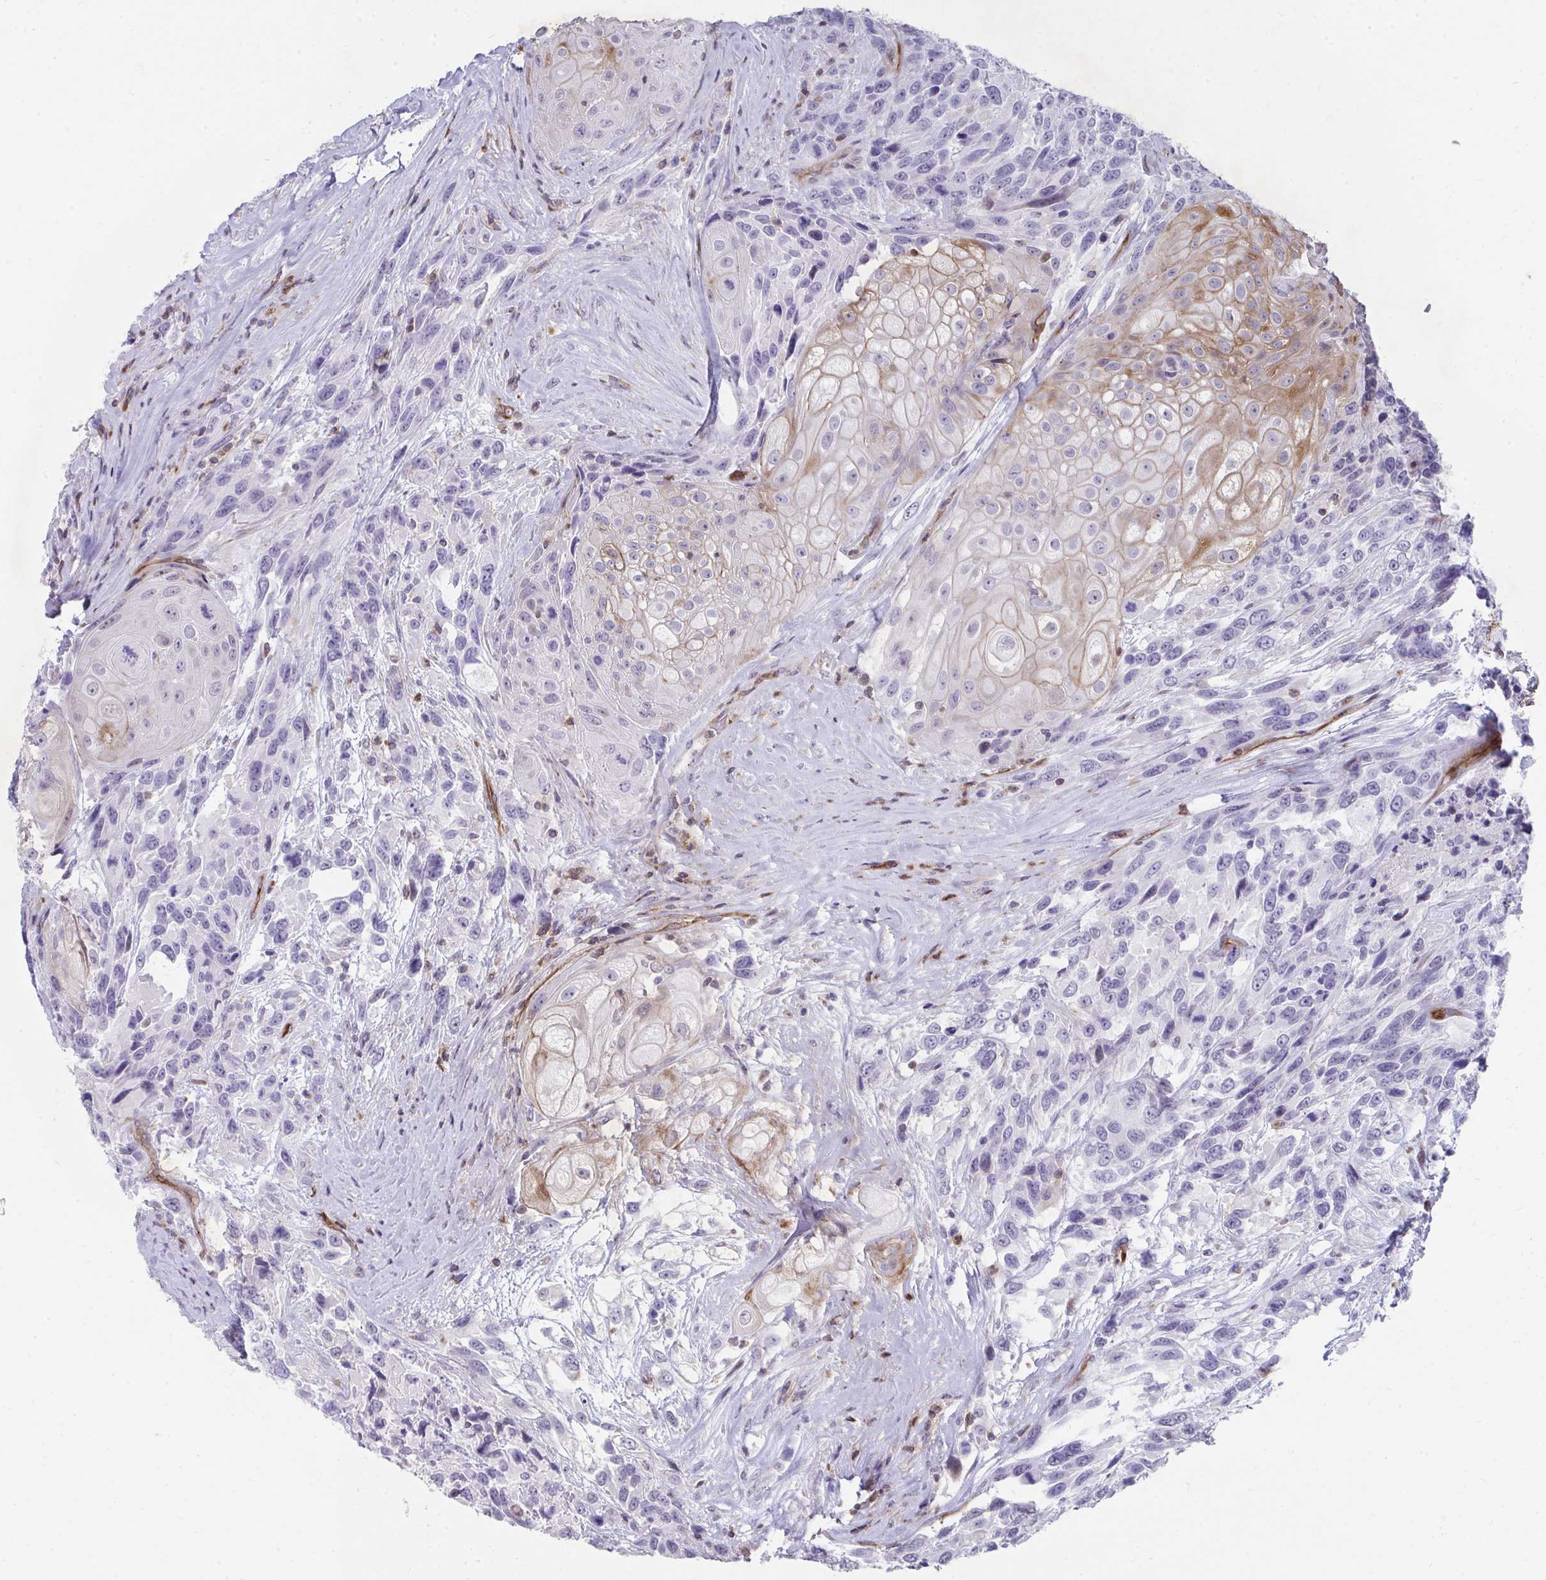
{"staining": {"intensity": "negative", "quantity": "none", "location": "none"}, "tissue": "urothelial cancer", "cell_type": "Tumor cells", "image_type": "cancer", "snomed": [{"axis": "morphology", "description": "Urothelial carcinoma, High grade"}, {"axis": "topography", "description": "Urinary bladder"}], "caption": "Immunohistochemistry (IHC) of high-grade urothelial carcinoma reveals no expression in tumor cells. Brightfield microscopy of immunohistochemistry stained with DAB (brown) and hematoxylin (blue), captured at high magnification.", "gene": "FOXN3", "patient": {"sex": "female", "age": 70}}